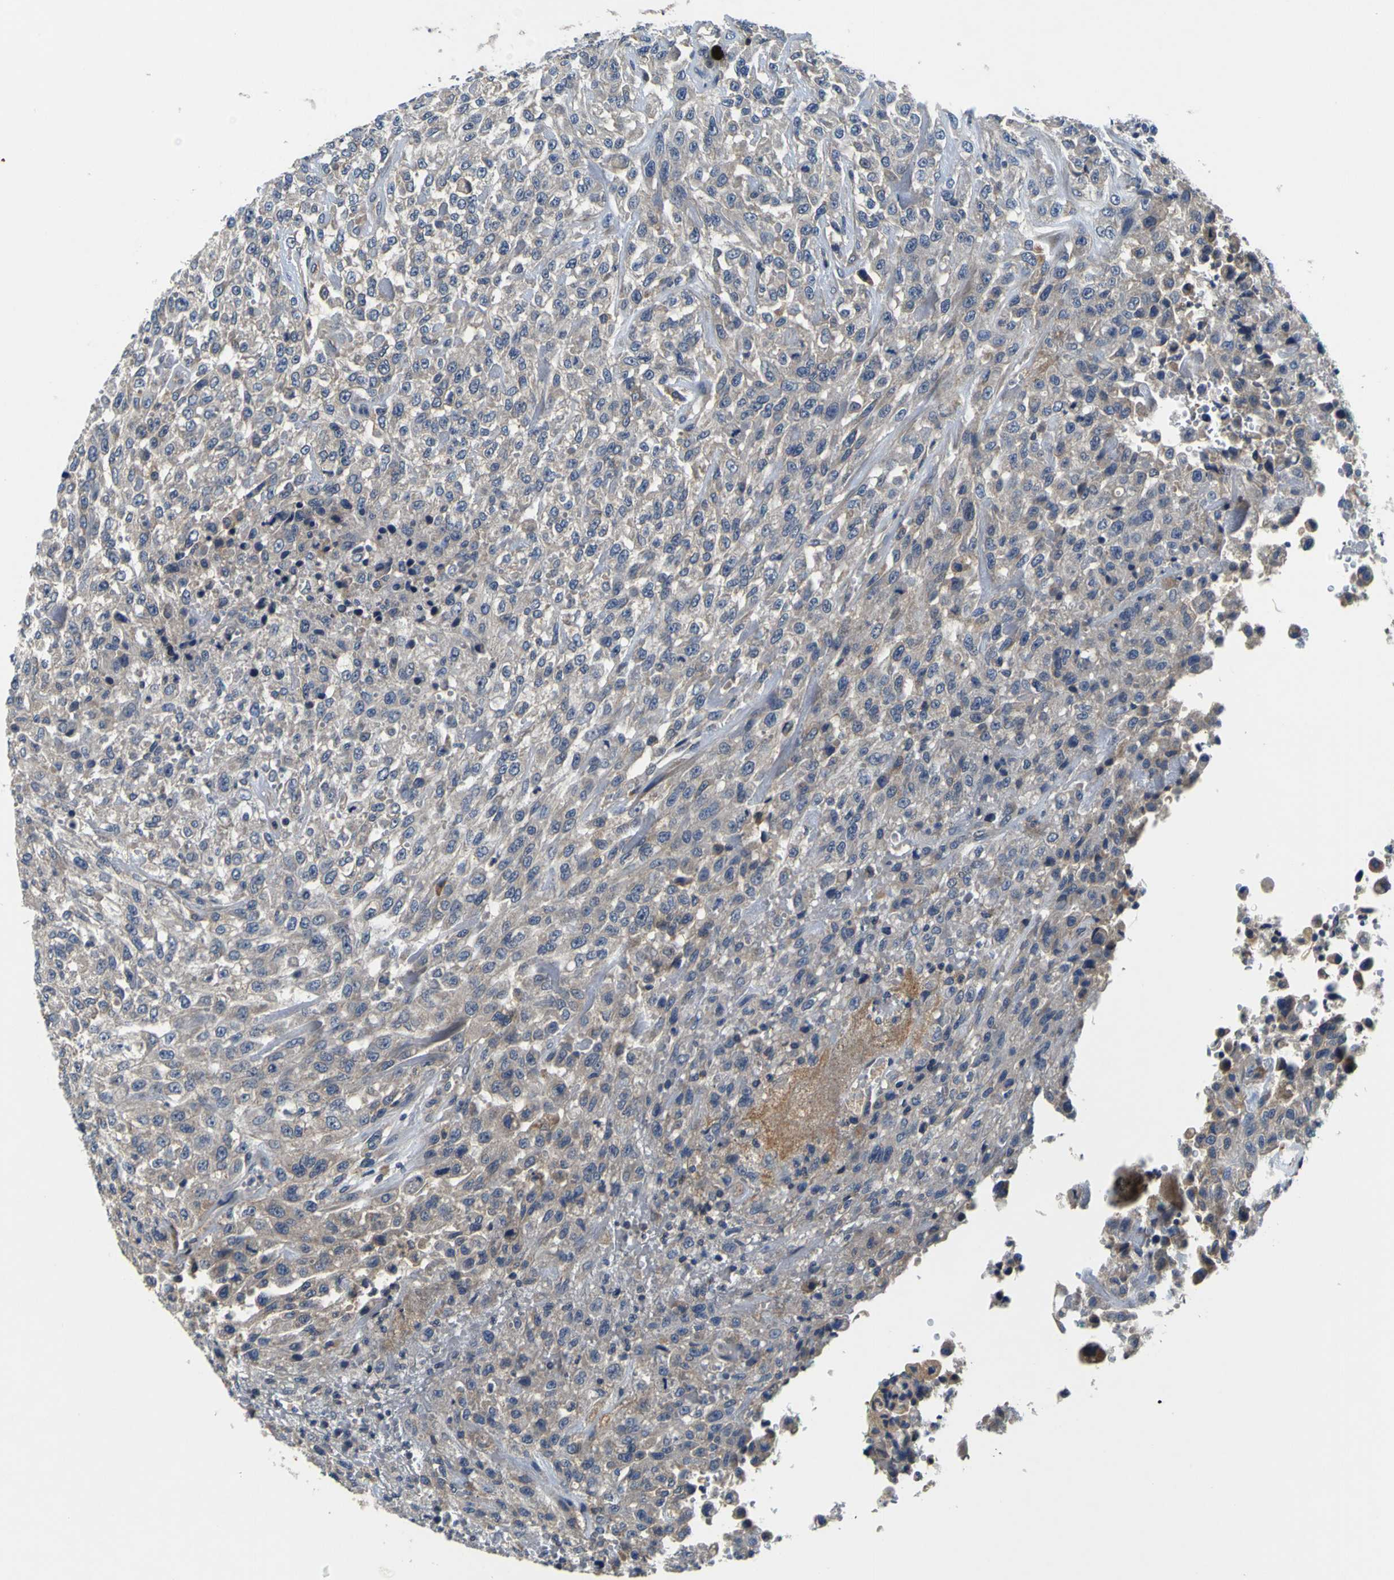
{"staining": {"intensity": "weak", "quantity": ">75%", "location": "cytoplasmic/membranous"}, "tissue": "urothelial cancer", "cell_type": "Tumor cells", "image_type": "cancer", "snomed": [{"axis": "morphology", "description": "Urothelial carcinoma, High grade"}, {"axis": "topography", "description": "Urinary bladder"}], "caption": "High-power microscopy captured an immunohistochemistry histopathology image of urothelial cancer, revealing weak cytoplasmic/membranous staining in about >75% of tumor cells.", "gene": "EPHB4", "patient": {"sex": "male", "age": 46}}